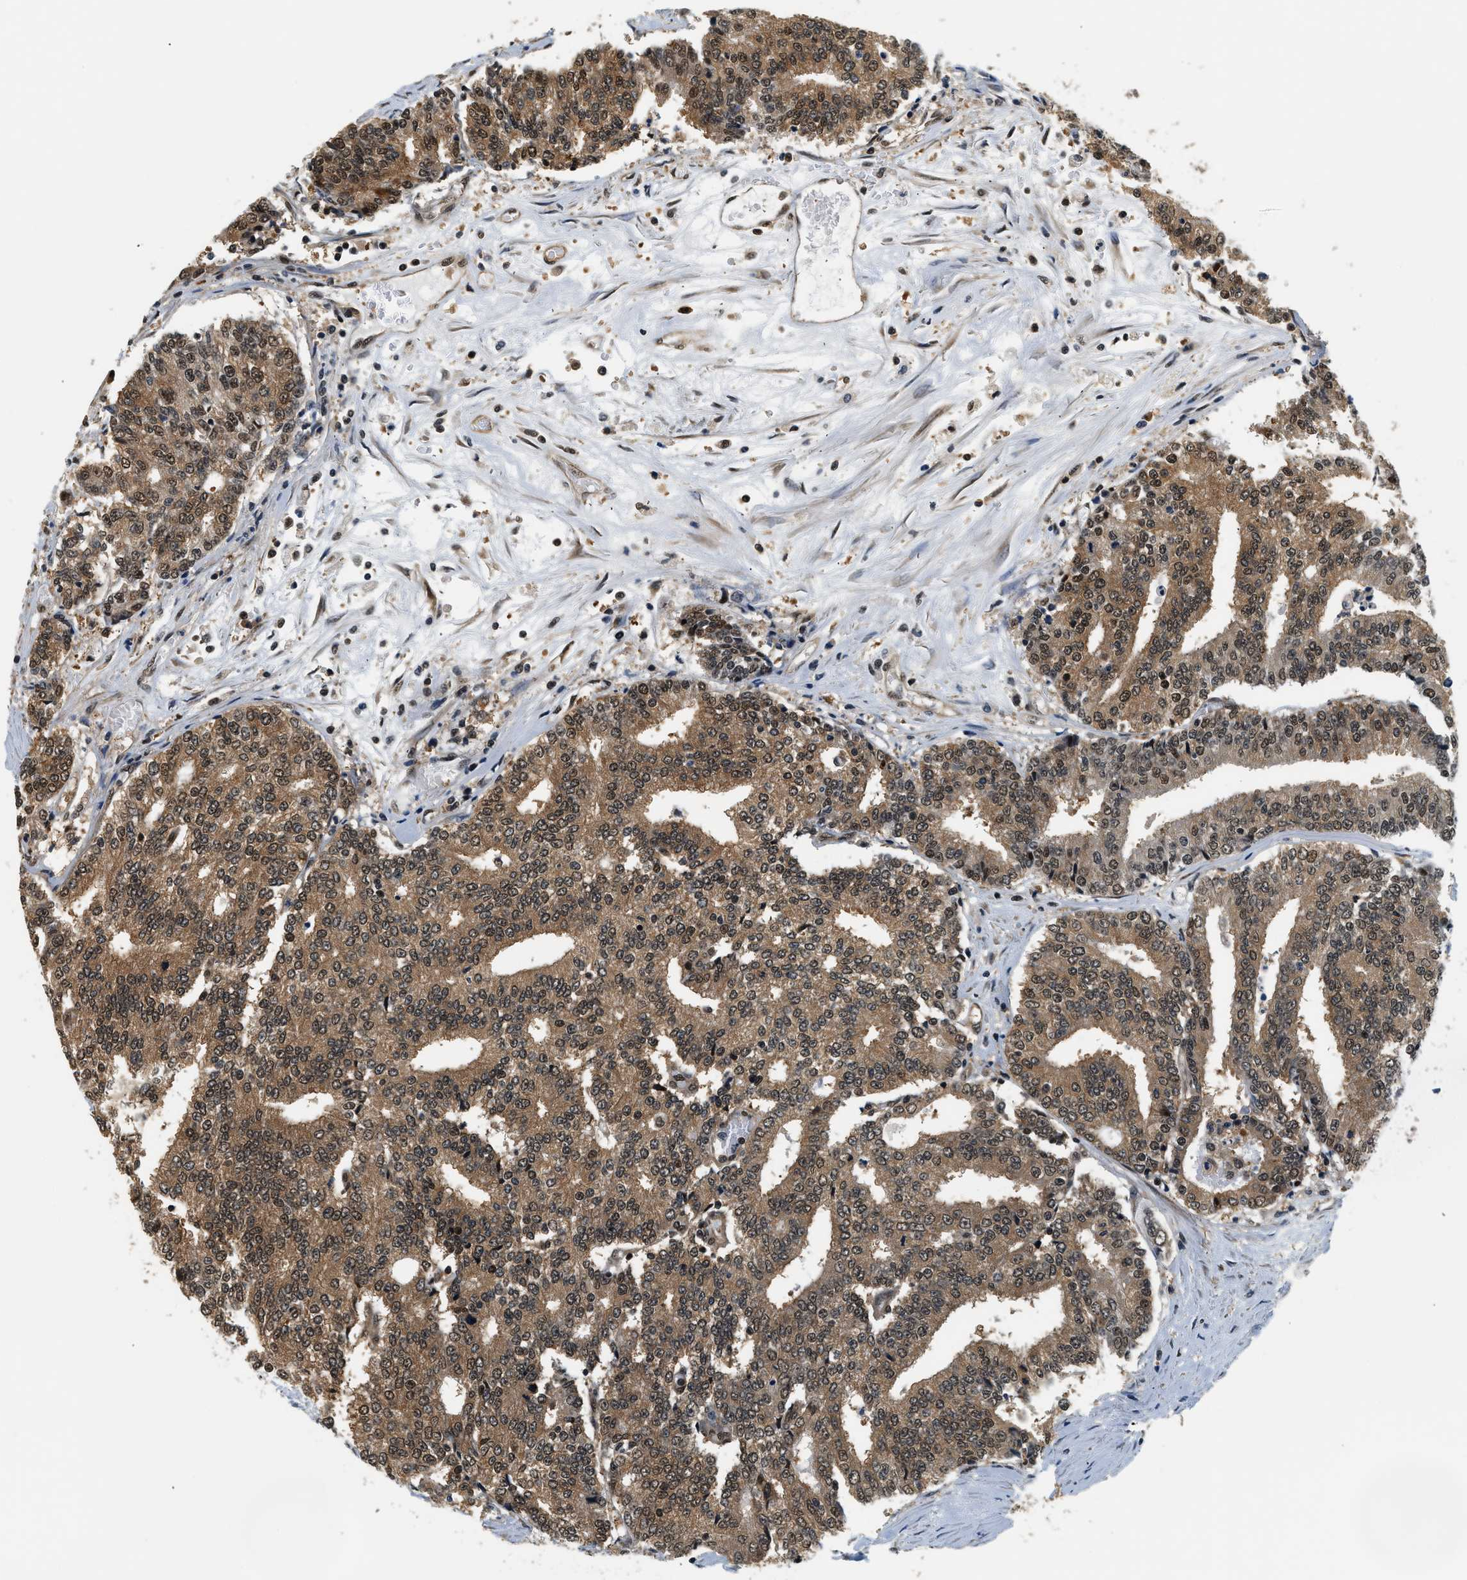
{"staining": {"intensity": "strong", "quantity": ">75%", "location": "cytoplasmic/membranous,nuclear"}, "tissue": "prostate cancer", "cell_type": "Tumor cells", "image_type": "cancer", "snomed": [{"axis": "morphology", "description": "Normal tissue, NOS"}, {"axis": "morphology", "description": "Adenocarcinoma, High grade"}, {"axis": "topography", "description": "Prostate"}, {"axis": "topography", "description": "Seminal veicle"}], "caption": "Brown immunohistochemical staining in prostate cancer displays strong cytoplasmic/membranous and nuclear staining in approximately >75% of tumor cells.", "gene": "PSMD3", "patient": {"sex": "male", "age": 55}}